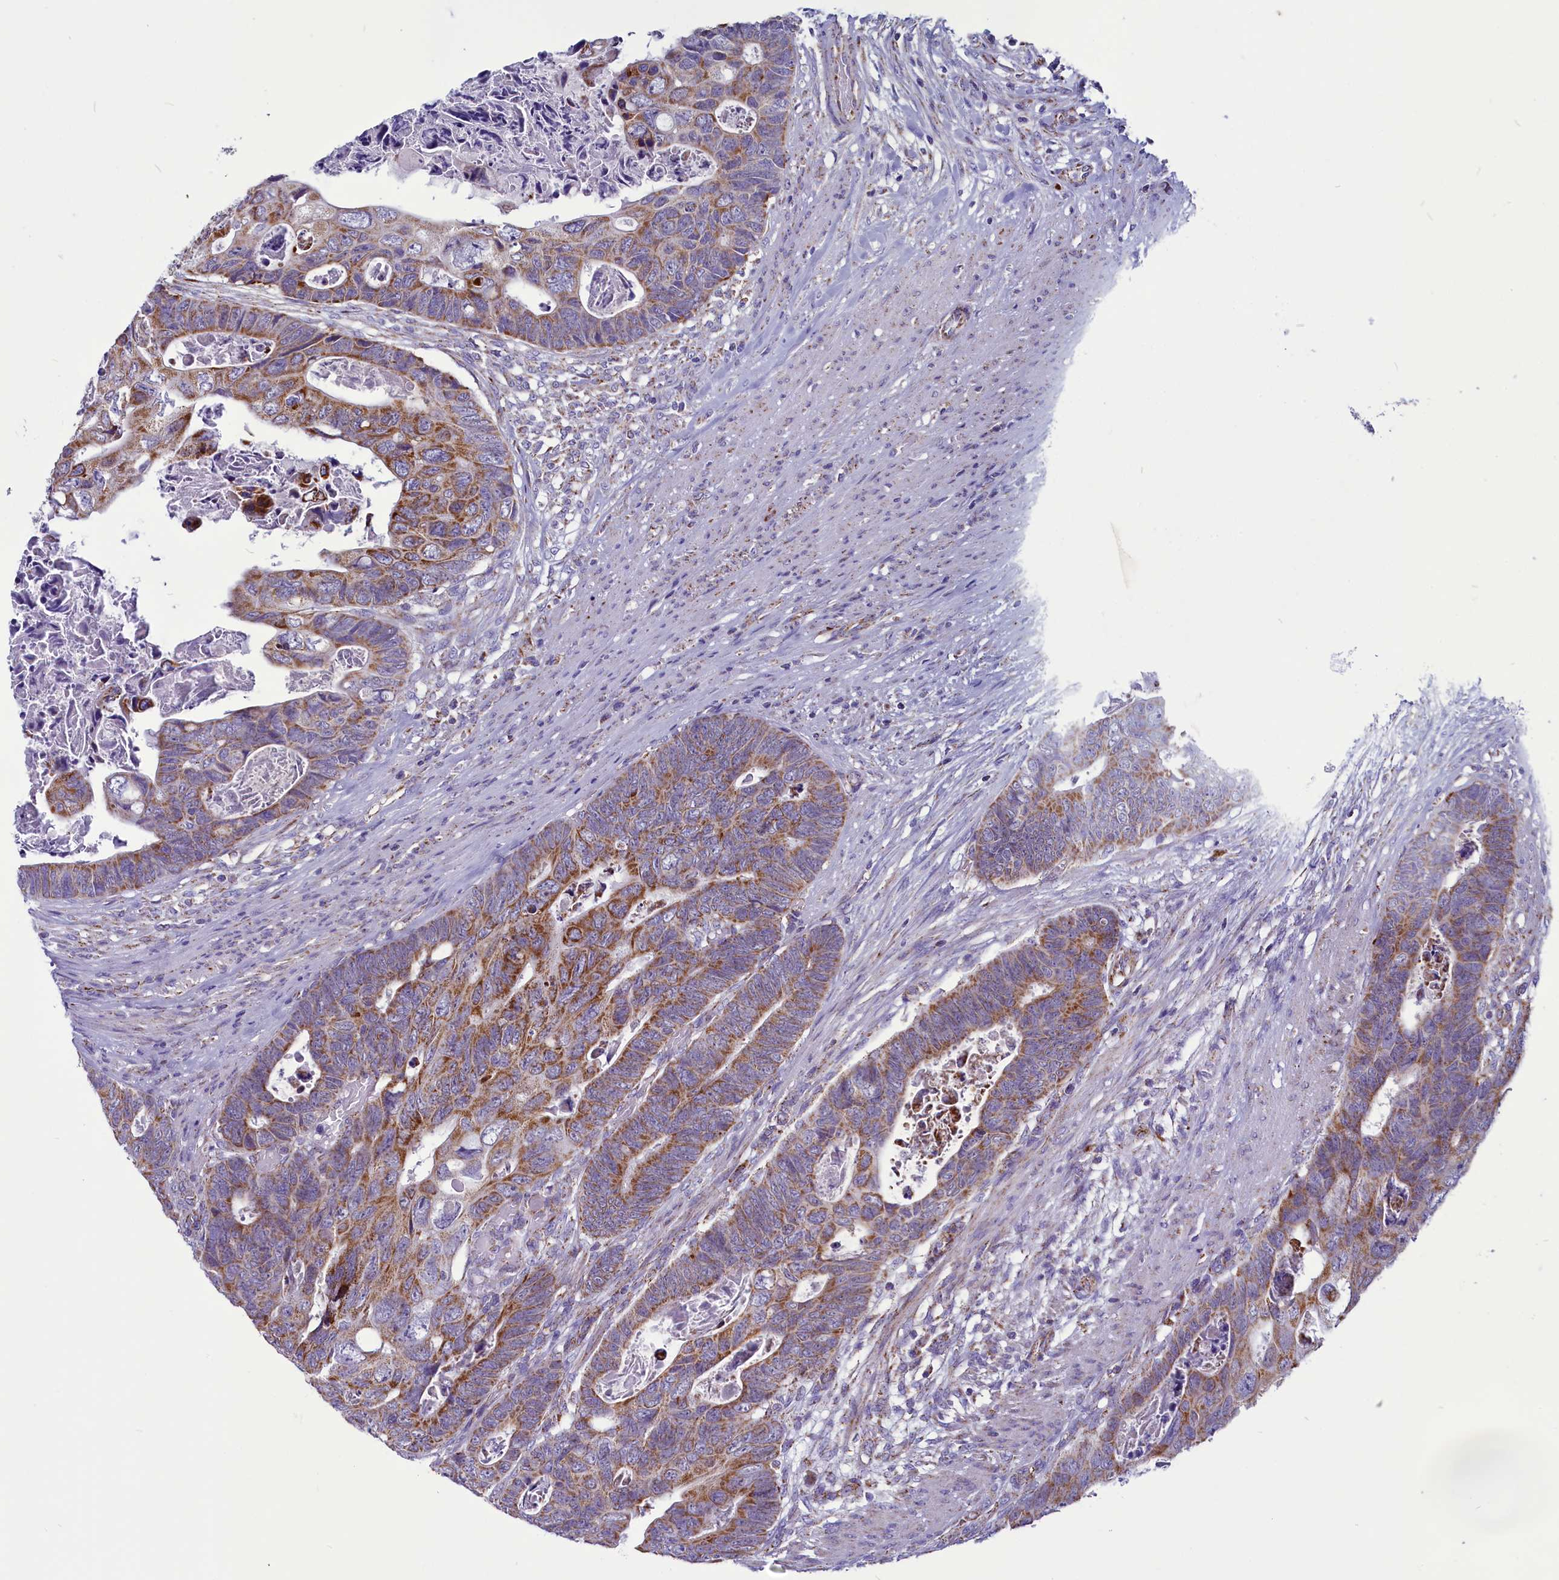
{"staining": {"intensity": "moderate", "quantity": "25%-75%", "location": "cytoplasmic/membranous"}, "tissue": "colorectal cancer", "cell_type": "Tumor cells", "image_type": "cancer", "snomed": [{"axis": "morphology", "description": "Adenocarcinoma, NOS"}, {"axis": "topography", "description": "Rectum"}], "caption": "Tumor cells reveal medium levels of moderate cytoplasmic/membranous expression in approximately 25%-75% of cells in human colorectal cancer (adenocarcinoma).", "gene": "ICA1L", "patient": {"sex": "female", "age": 78}}